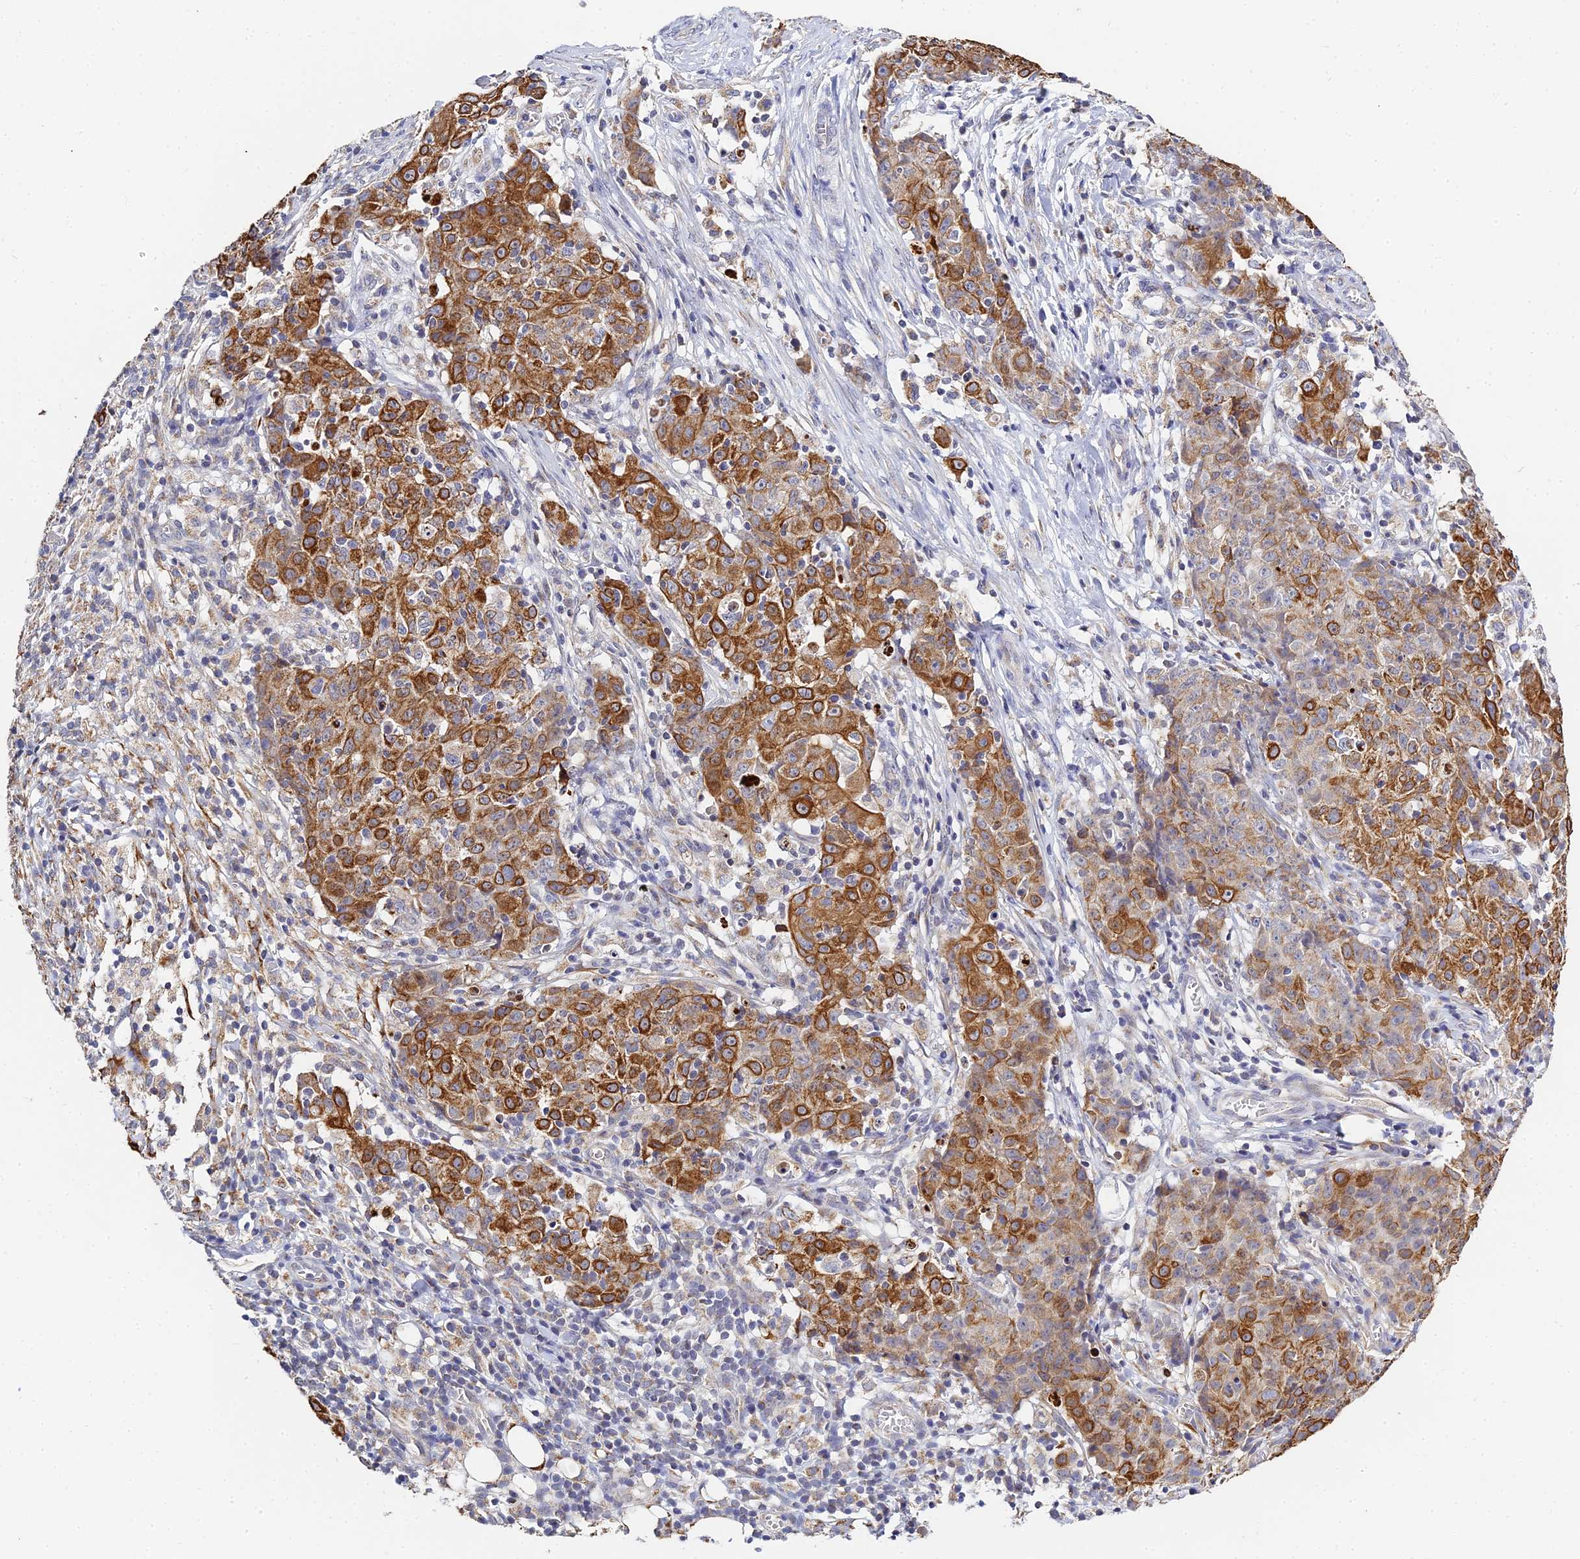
{"staining": {"intensity": "strong", "quantity": "25%-75%", "location": "cytoplasmic/membranous"}, "tissue": "ovarian cancer", "cell_type": "Tumor cells", "image_type": "cancer", "snomed": [{"axis": "morphology", "description": "Carcinoma, endometroid"}, {"axis": "topography", "description": "Ovary"}], "caption": "Brown immunohistochemical staining in ovarian endometroid carcinoma demonstrates strong cytoplasmic/membranous positivity in approximately 25%-75% of tumor cells.", "gene": "ZXDA", "patient": {"sex": "female", "age": 42}}